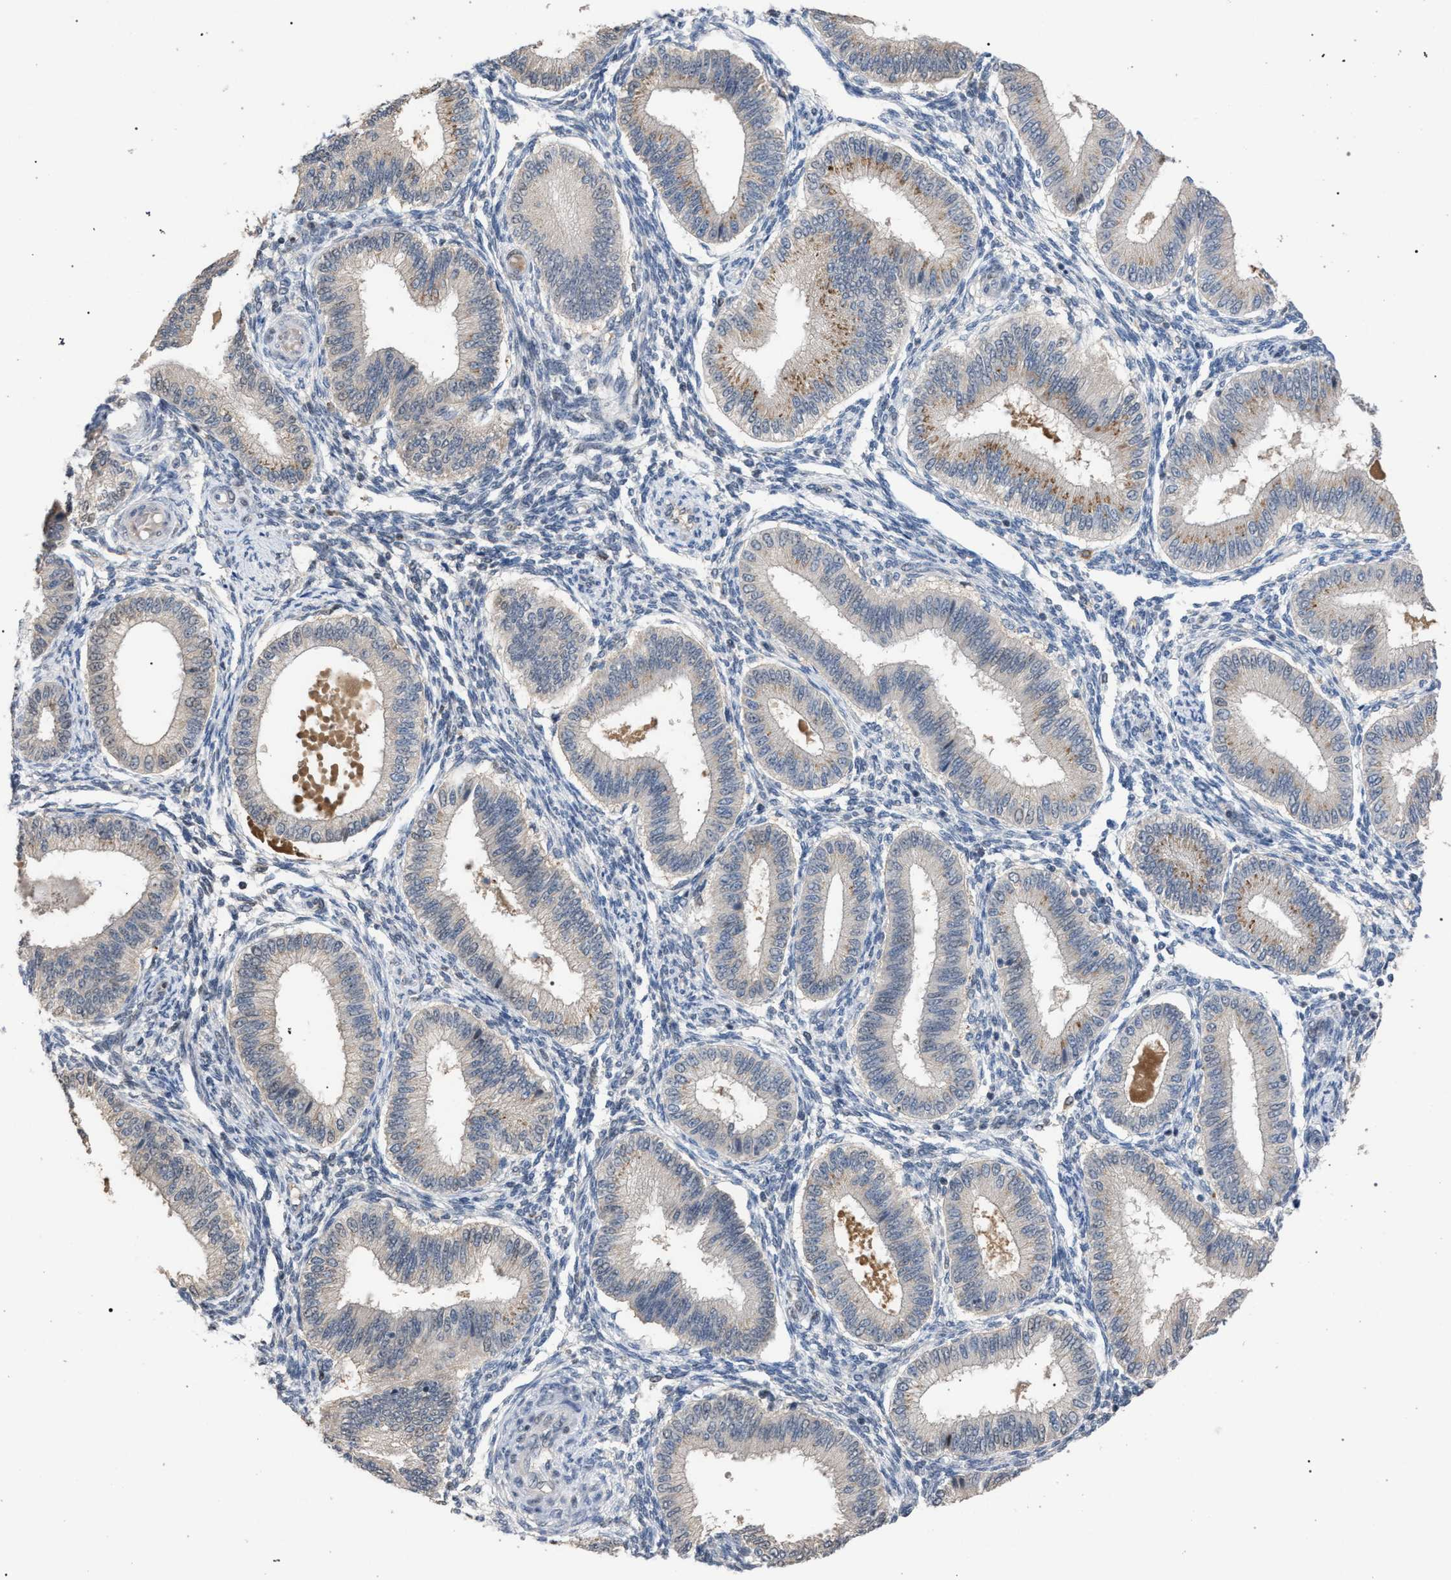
{"staining": {"intensity": "negative", "quantity": "none", "location": "none"}, "tissue": "endometrium", "cell_type": "Cells in endometrial stroma", "image_type": "normal", "snomed": [{"axis": "morphology", "description": "Normal tissue, NOS"}, {"axis": "topography", "description": "Endometrium"}], "caption": "High magnification brightfield microscopy of unremarkable endometrium stained with DAB (brown) and counterstained with hematoxylin (blue): cells in endometrial stroma show no significant staining. Brightfield microscopy of immunohistochemistry stained with DAB (3,3'-diaminobenzidine) (brown) and hematoxylin (blue), captured at high magnification.", "gene": "TECPR1", "patient": {"sex": "female", "age": 39}}